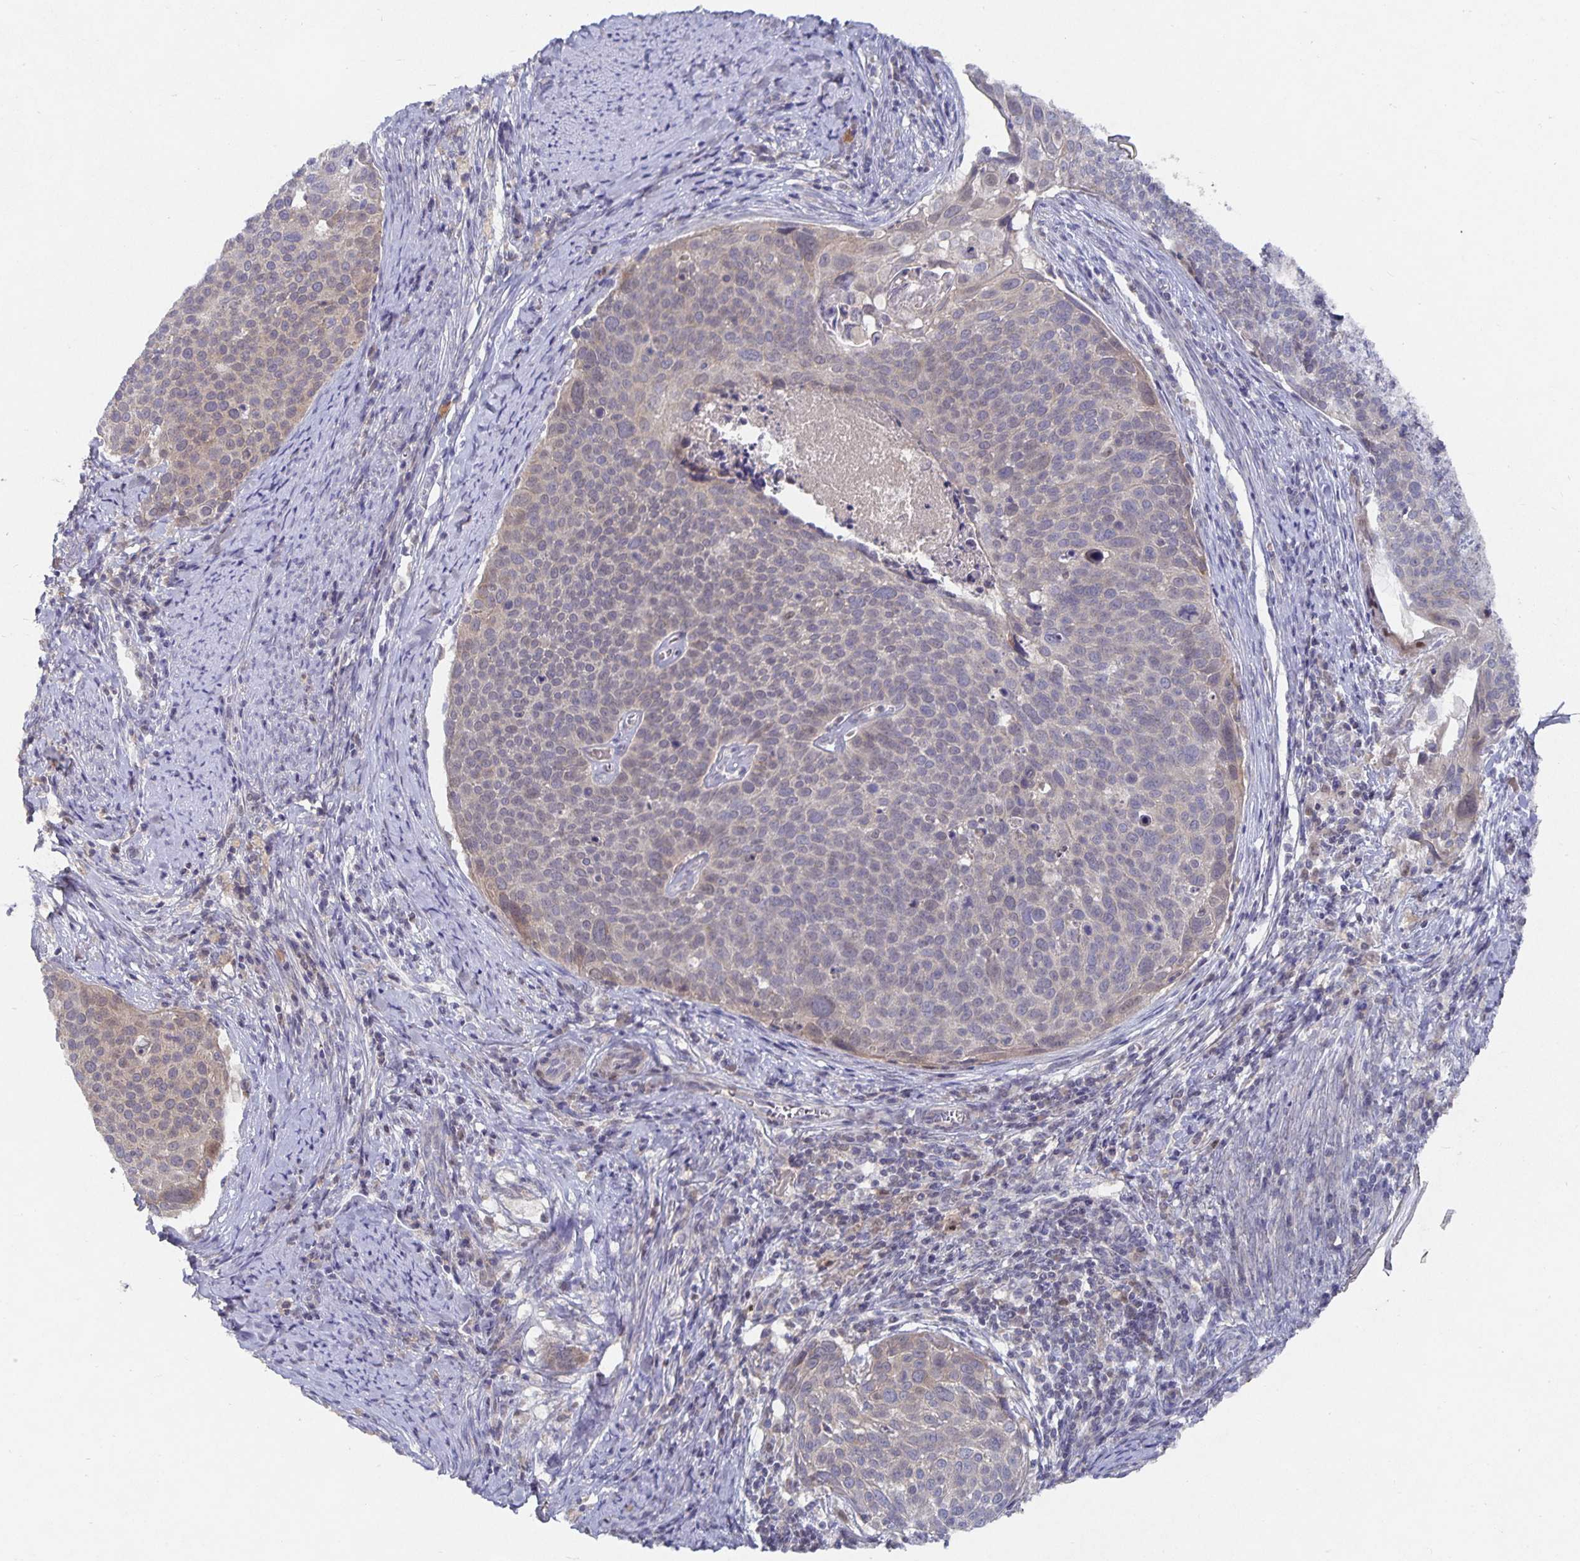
{"staining": {"intensity": "negative", "quantity": "none", "location": "none"}, "tissue": "cervical cancer", "cell_type": "Tumor cells", "image_type": "cancer", "snomed": [{"axis": "morphology", "description": "Squamous cell carcinoma, NOS"}, {"axis": "topography", "description": "Cervix"}], "caption": "Cervical cancer stained for a protein using immunohistochemistry (IHC) demonstrates no positivity tumor cells.", "gene": "HEPN1", "patient": {"sex": "female", "age": 39}}